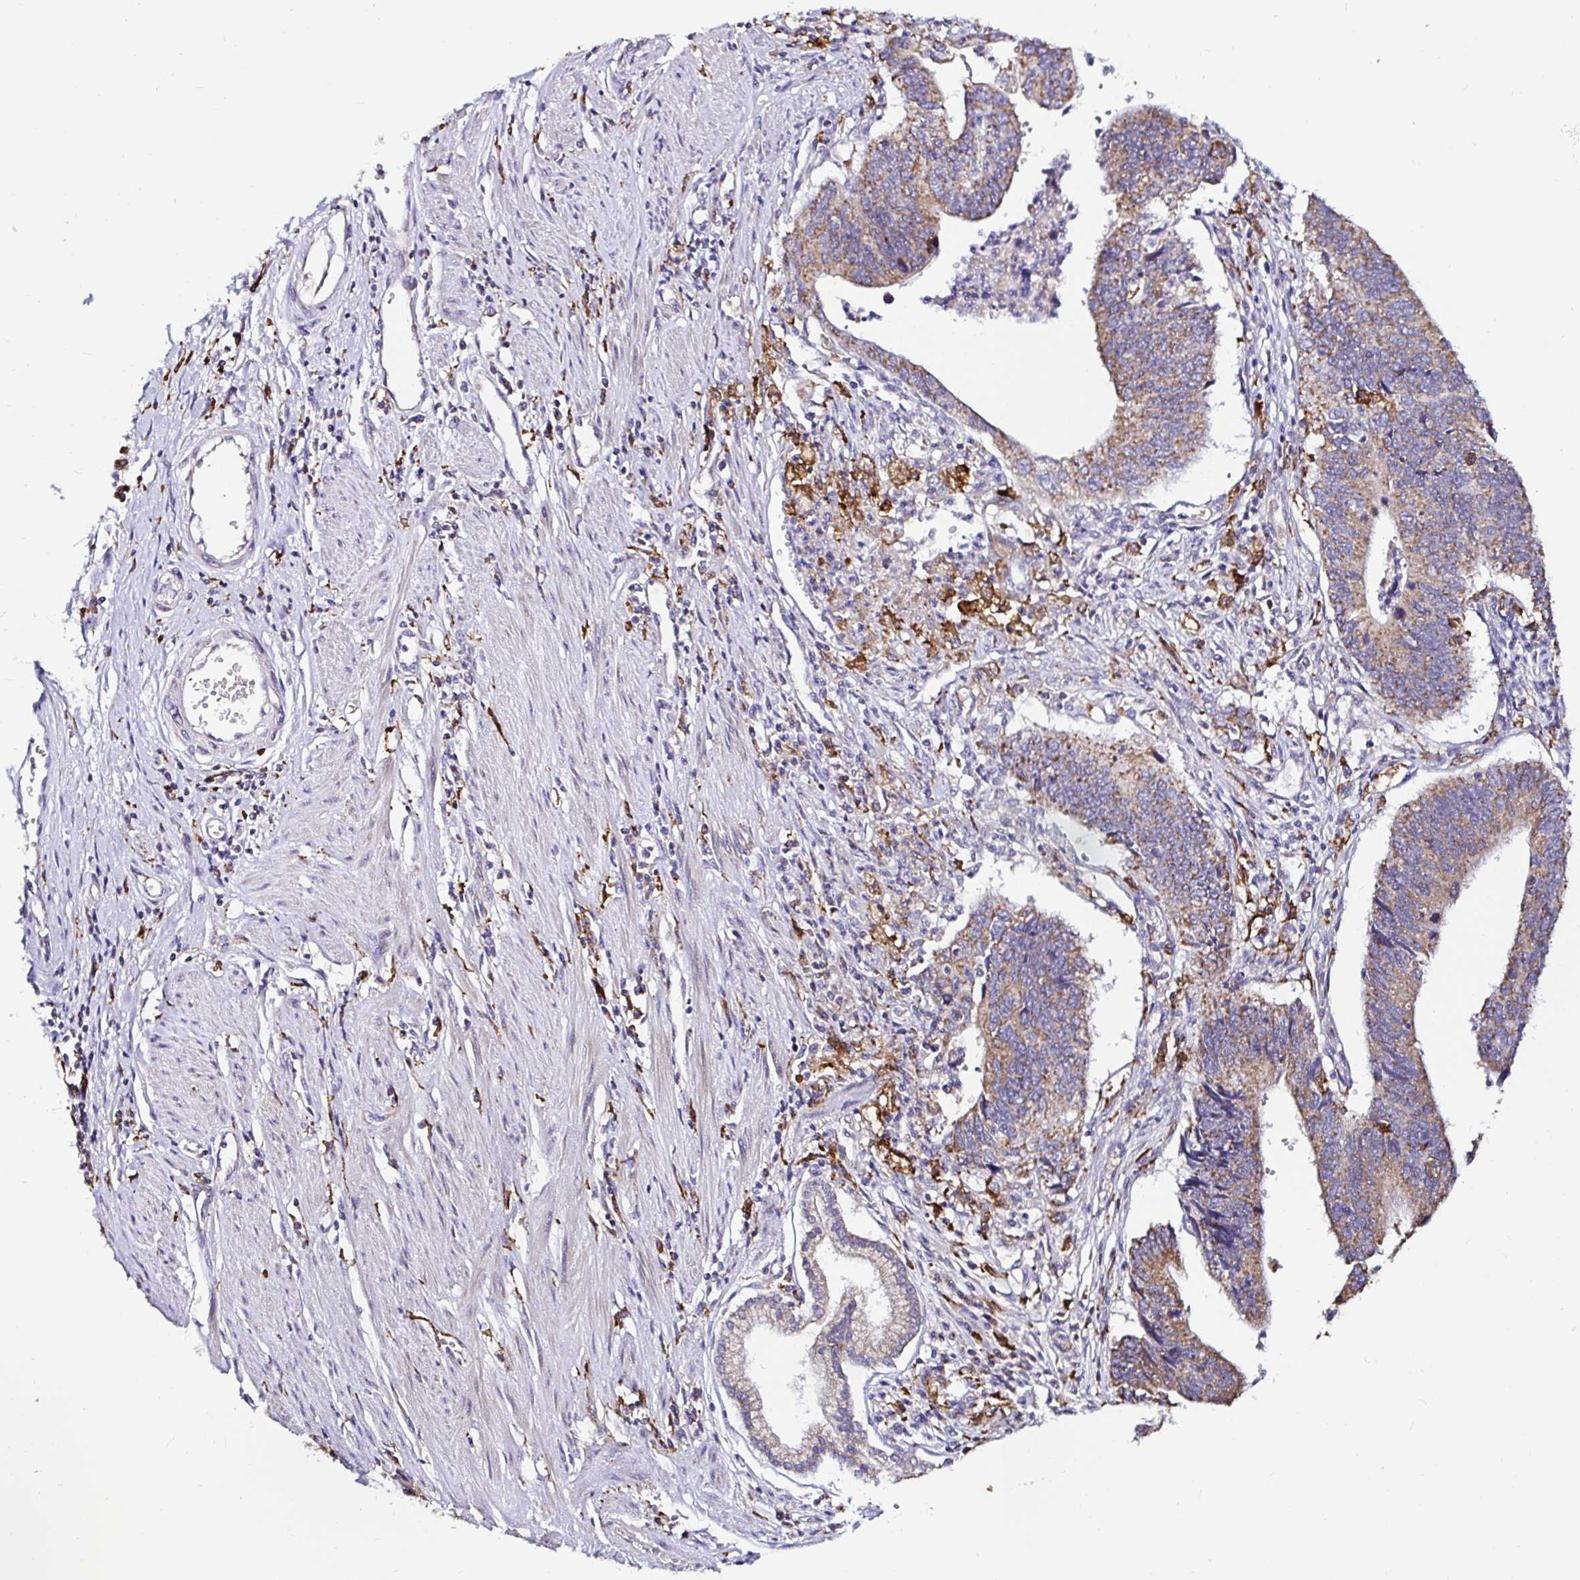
{"staining": {"intensity": "moderate", "quantity": ">75%", "location": "cytoplasmic/membranous"}, "tissue": "stomach cancer", "cell_type": "Tumor cells", "image_type": "cancer", "snomed": [{"axis": "morphology", "description": "Adenocarcinoma, NOS"}, {"axis": "topography", "description": "Stomach"}], "caption": "Tumor cells display medium levels of moderate cytoplasmic/membranous expression in approximately >75% of cells in adenocarcinoma (stomach).", "gene": "MSR1", "patient": {"sex": "male", "age": 59}}